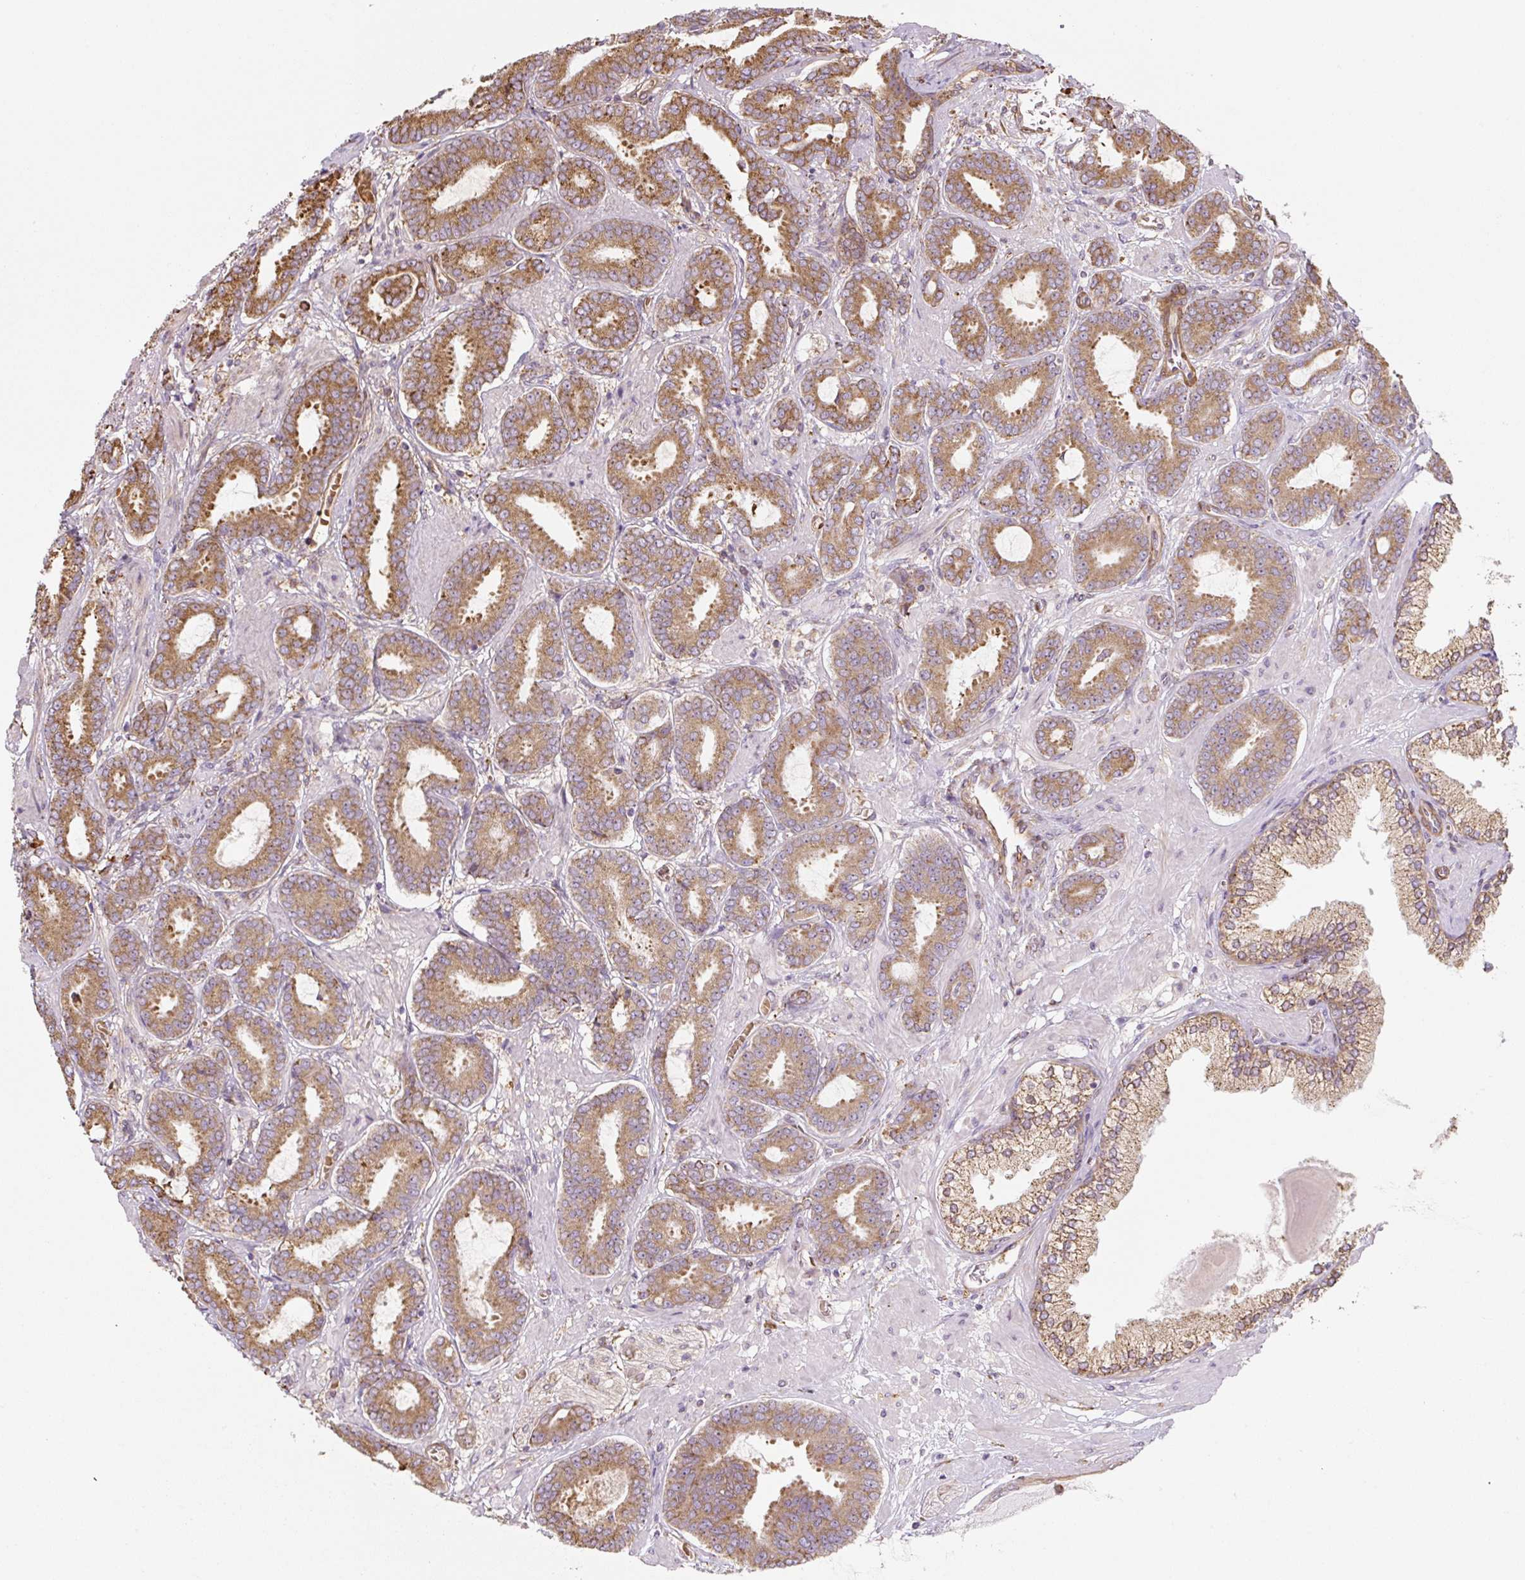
{"staining": {"intensity": "moderate", "quantity": ">75%", "location": "cytoplasmic/membranous"}, "tissue": "prostate cancer", "cell_type": "Tumor cells", "image_type": "cancer", "snomed": [{"axis": "morphology", "description": "Adenocarcinoma, Low grade"}, {"axis": "topography", "description": "Prostate and seminal vesicle, NOS"}], "caption": "There is medium levels of moderate cytoplasmic/membranous expression in tumor cells of low-grade adenocarcinoma (prostate), as demonstrated by immunohistochemical staining (brown color).", "gene": "RASA1", "patient": {"sex": "male", "age": 61}}